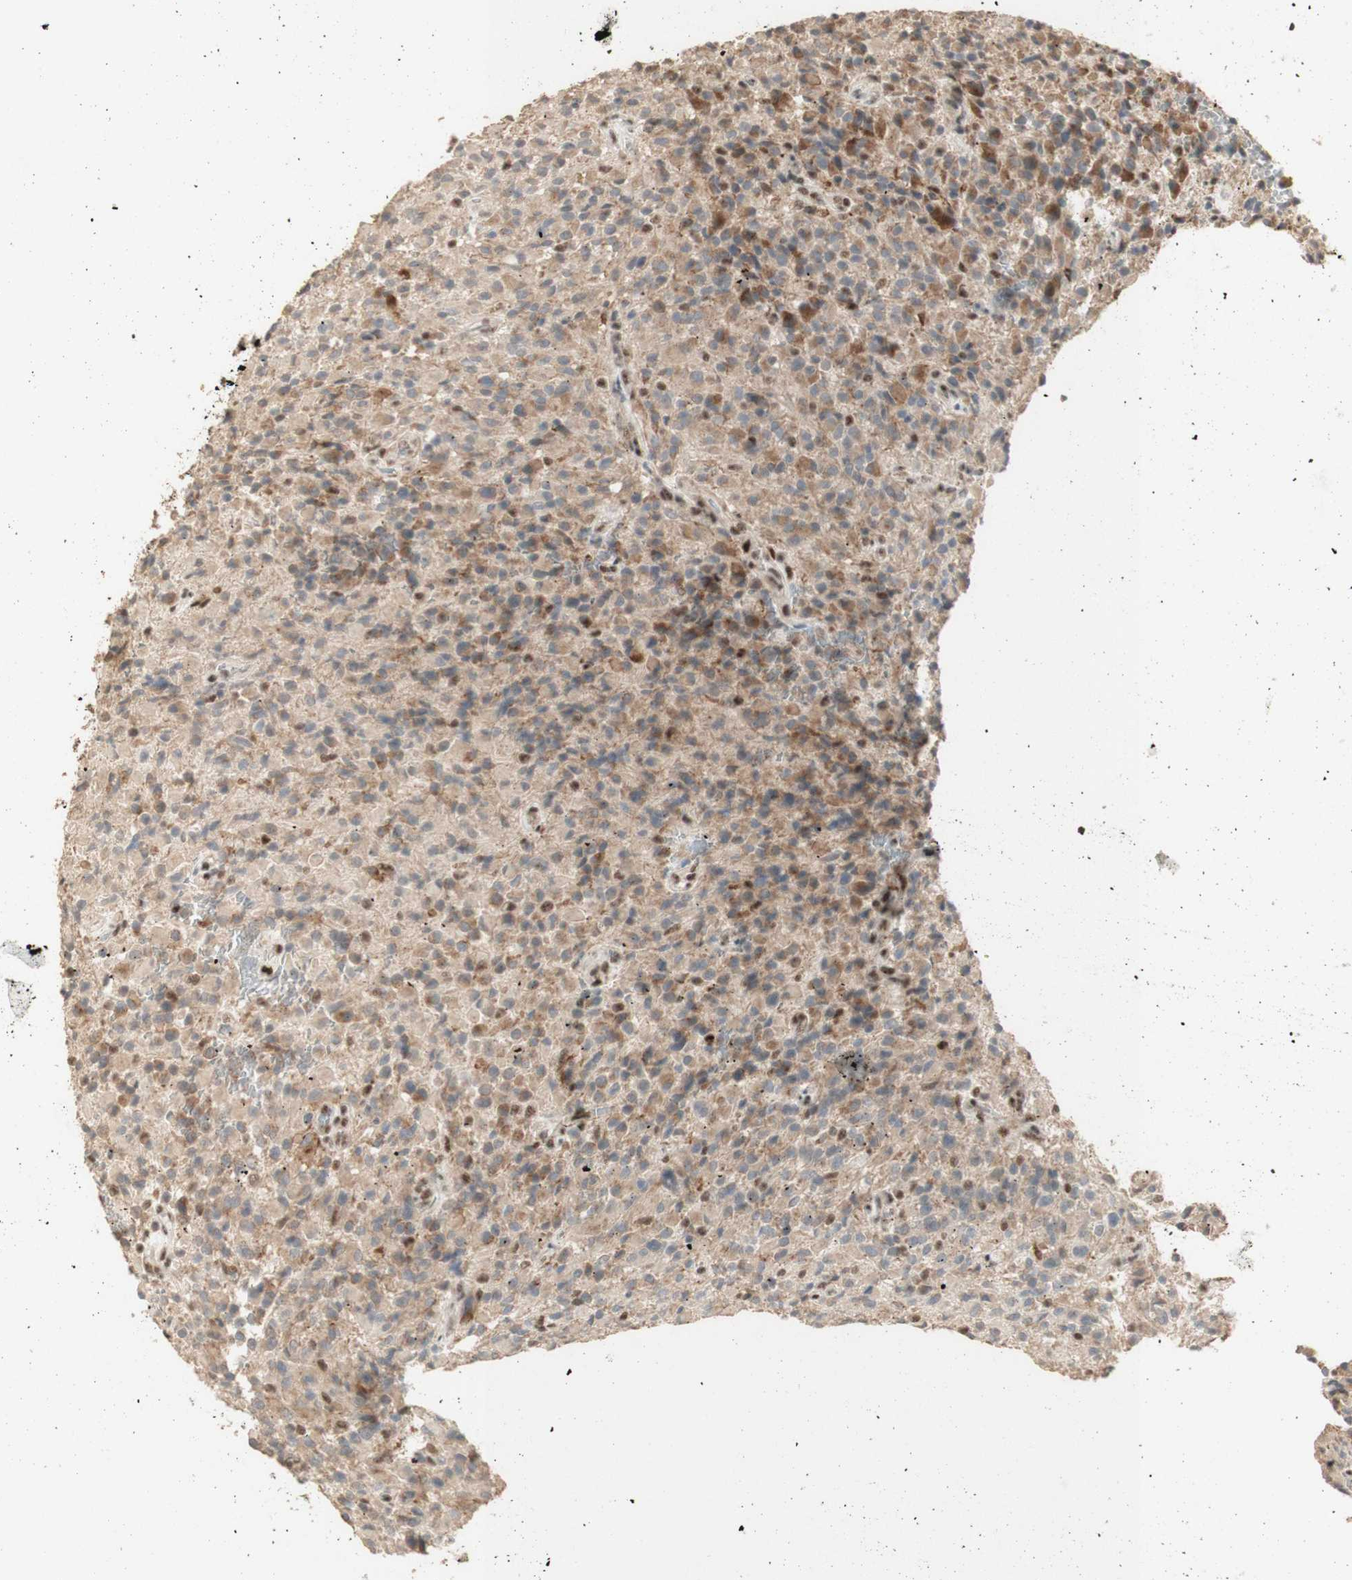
{"staining": {"intensity": "moderate", "quantity": "25%-75%", "location": "cytoplasmic/membranous"}, "tissue": "glioma", "cell_type": "Tumor cells", "image_type": "cancer", "snomed": [{"axis": "morphology", "description": "Glioma, malignant, High grade"}, {"axis": "topography", "description": "Brain"}], "caption": "Glioma stained with DAB (3,3'-diaminobenzidine) immunohistochemistry reveals medium levels of moderate cytoplasmic/membranous staining in about 25%-75% of tumor cells.", "gene": "FOXP1", "patient": {"sex": "male", "age": 71}}